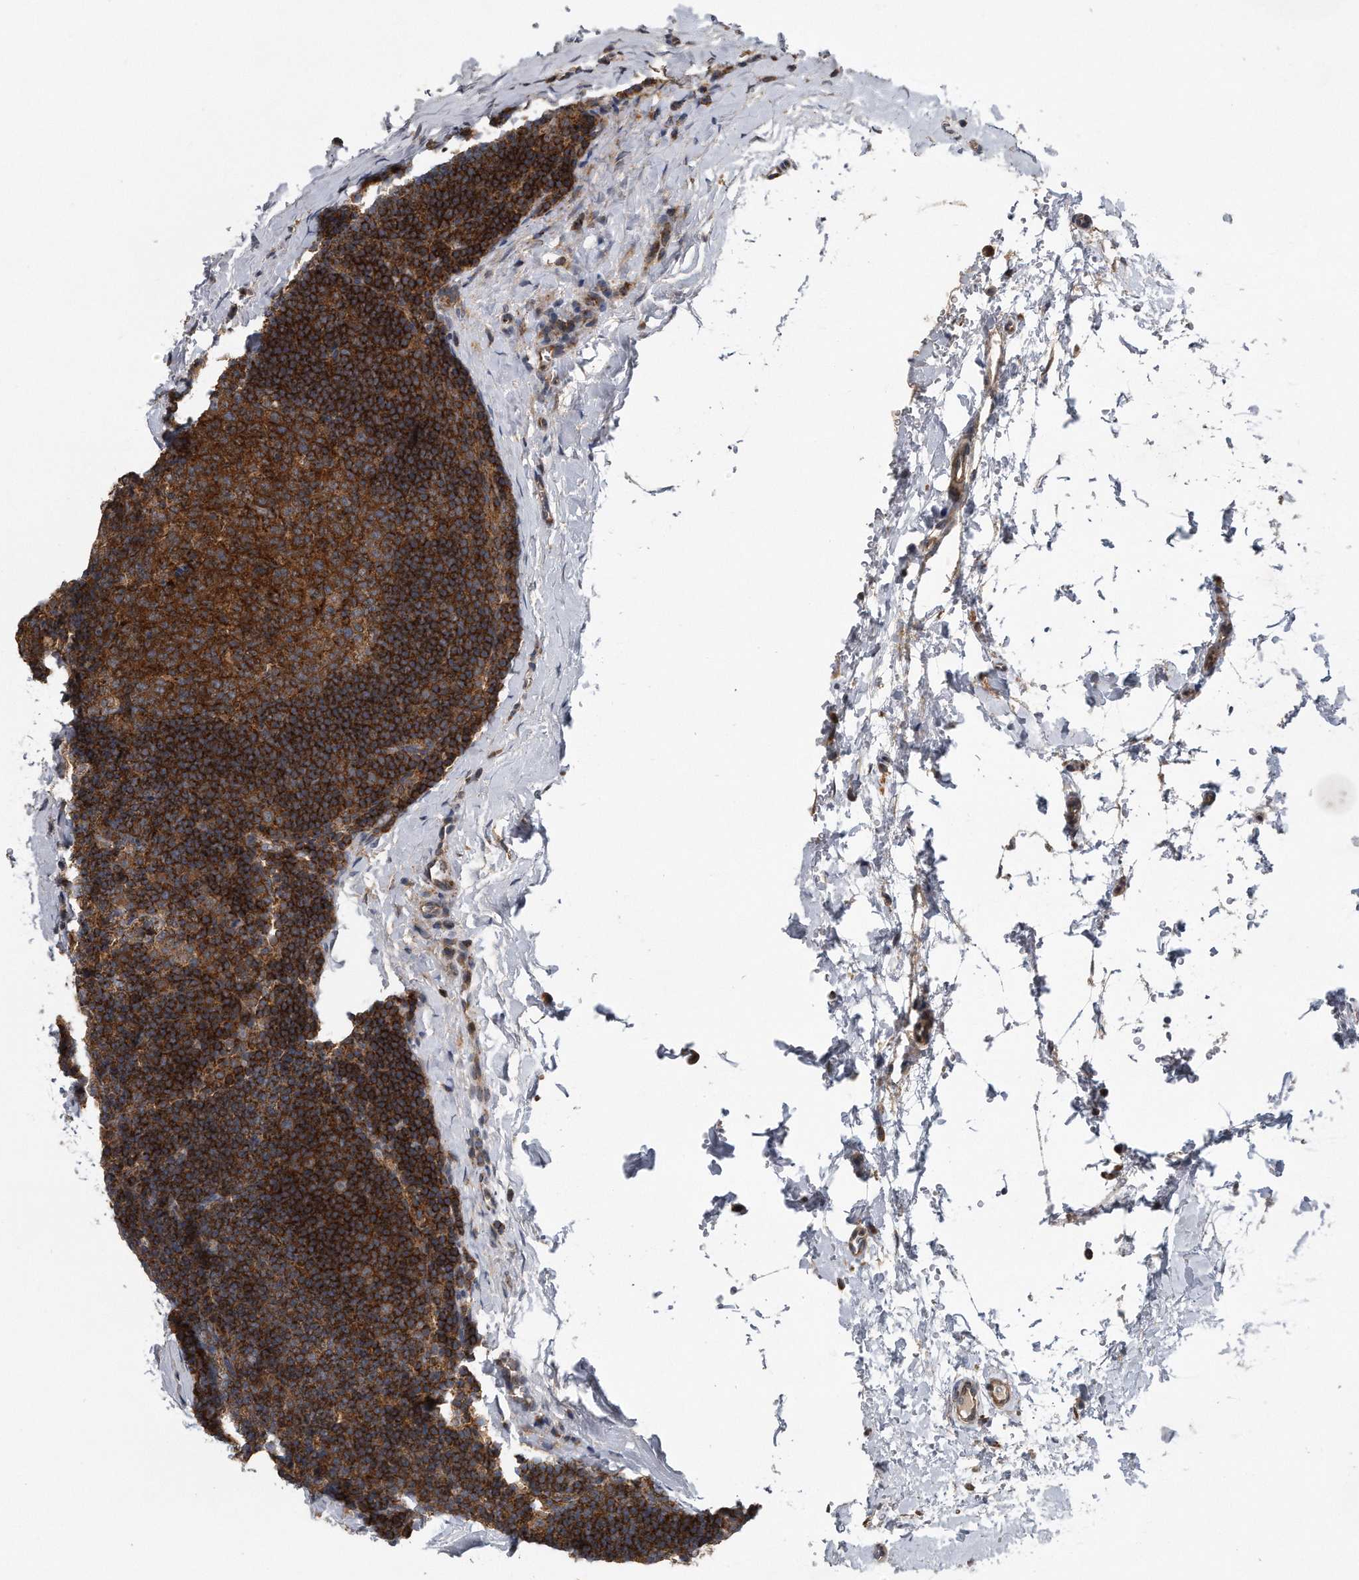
{"staining": {"intensity": "strong", "quantity": ">75%", "location": "cytoplasmic/membranous"}, "tissue": "lymph node", "cell_type": "Germinal center cells", "image_type": "normal", "snomed": [{"axis": "morphology", "description": "Normal tissue, NOS"}, {"axis": "topography", "description": "Lymph node"}], "caption": "About >75% of germinal center cells in benign lymph node demonstrate strong cytoplasmic/membranous protein expression as visualized by brown immunohistochemical staining.", "gene": "ALPK2", "patient": {"sex": "female", "age": 22}}